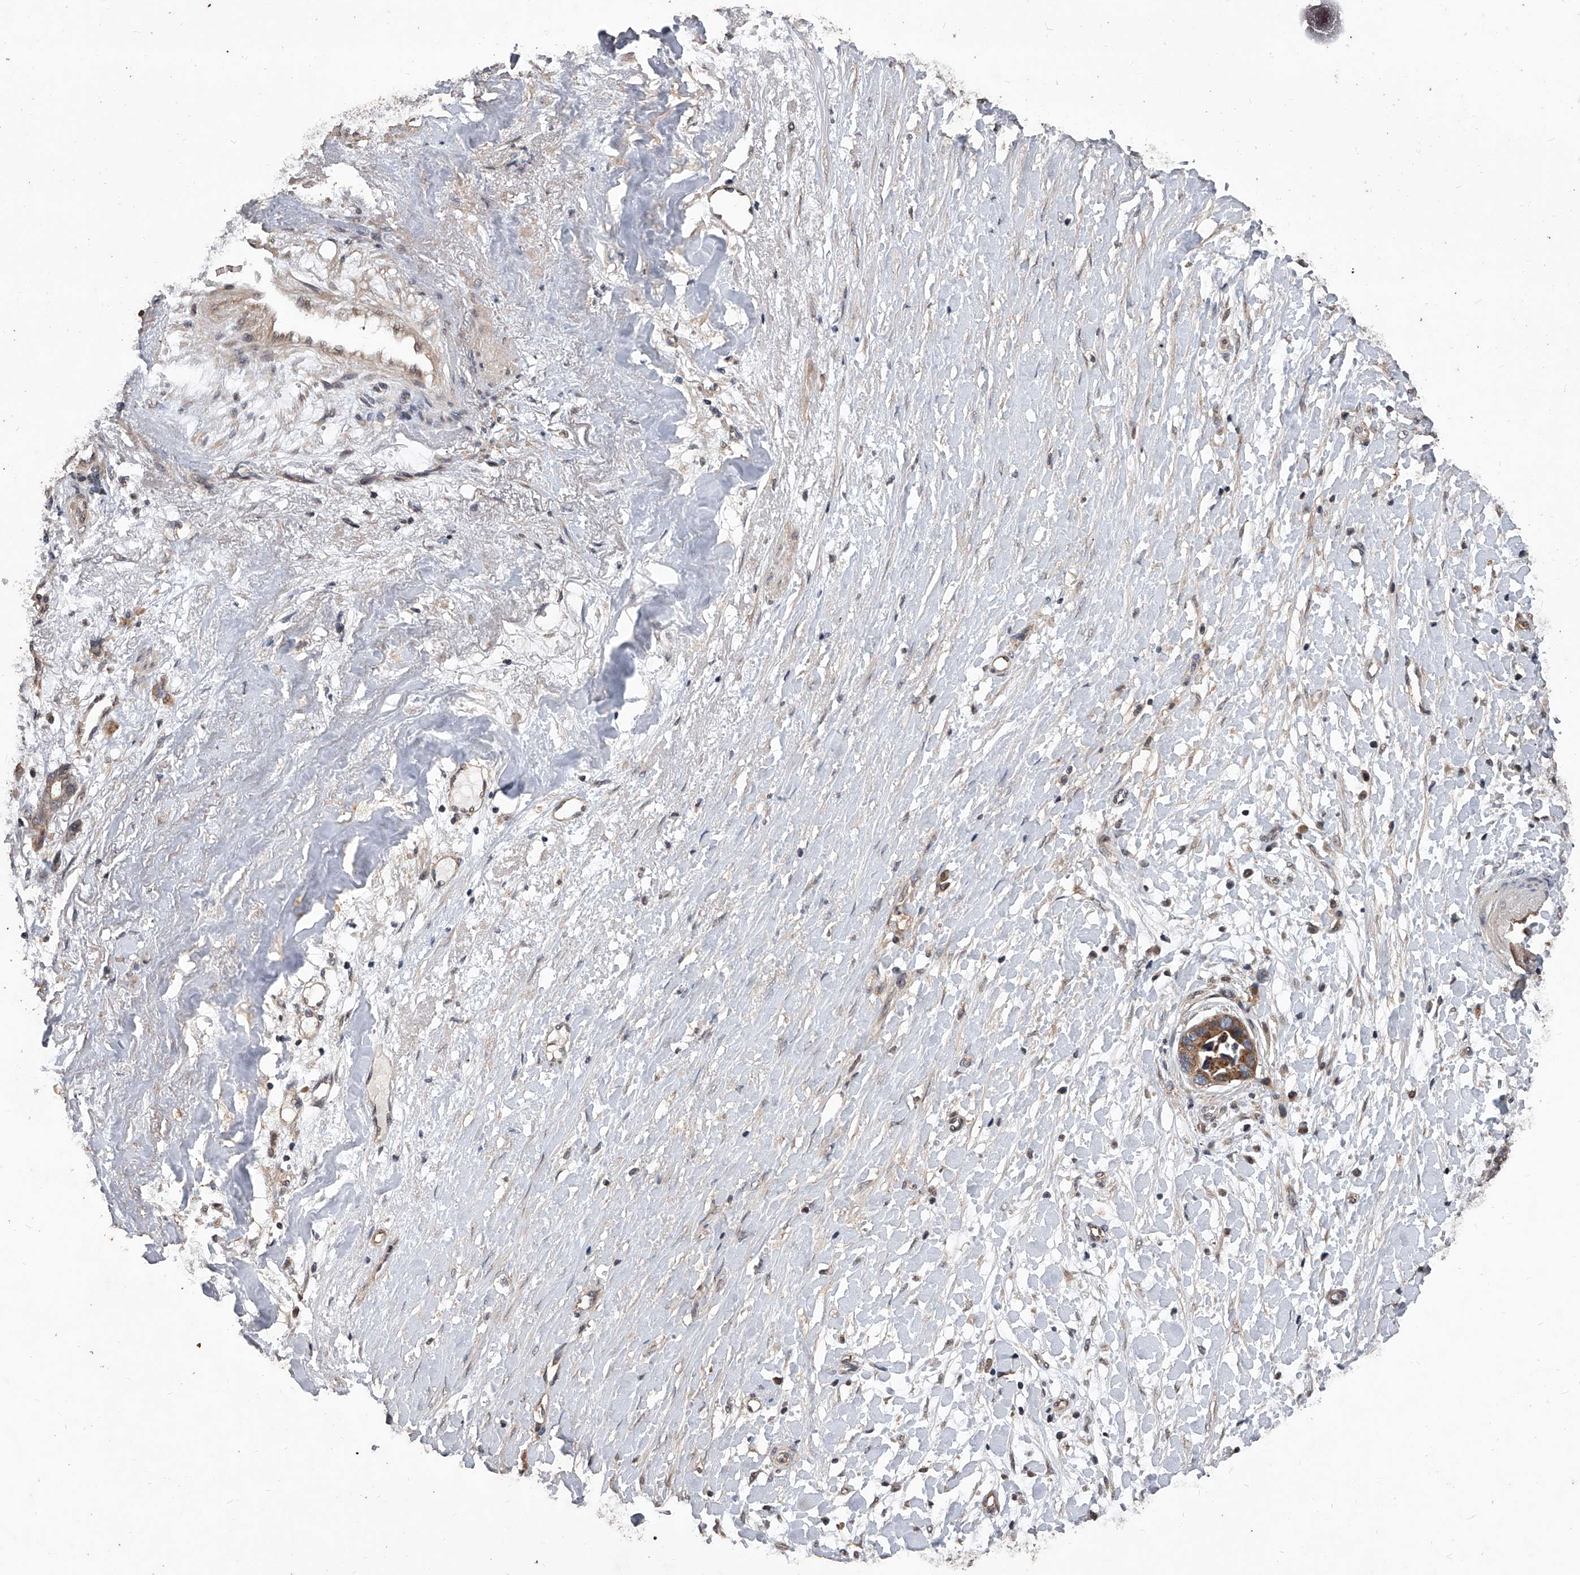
{"staining": {"intensity": "moderate", "quantity": ">75%", "location": "cytoplasmic/membranous"}, "tissue": "liver cancer", "cell_type": "Tumor cells", "image_type": "cancer", "snomed": [{"axis": "morphology", "description": "Cholangiocarcinoma"}, {"axis": "topography", "description": "Liver"}], "caption": "A brown stain labels moderate cytoplasmic/membranous positivity of a protein in human liver cancer tumor cells.", "gene": "LTV1", "patient": {"sex": "female", "age": 79}}